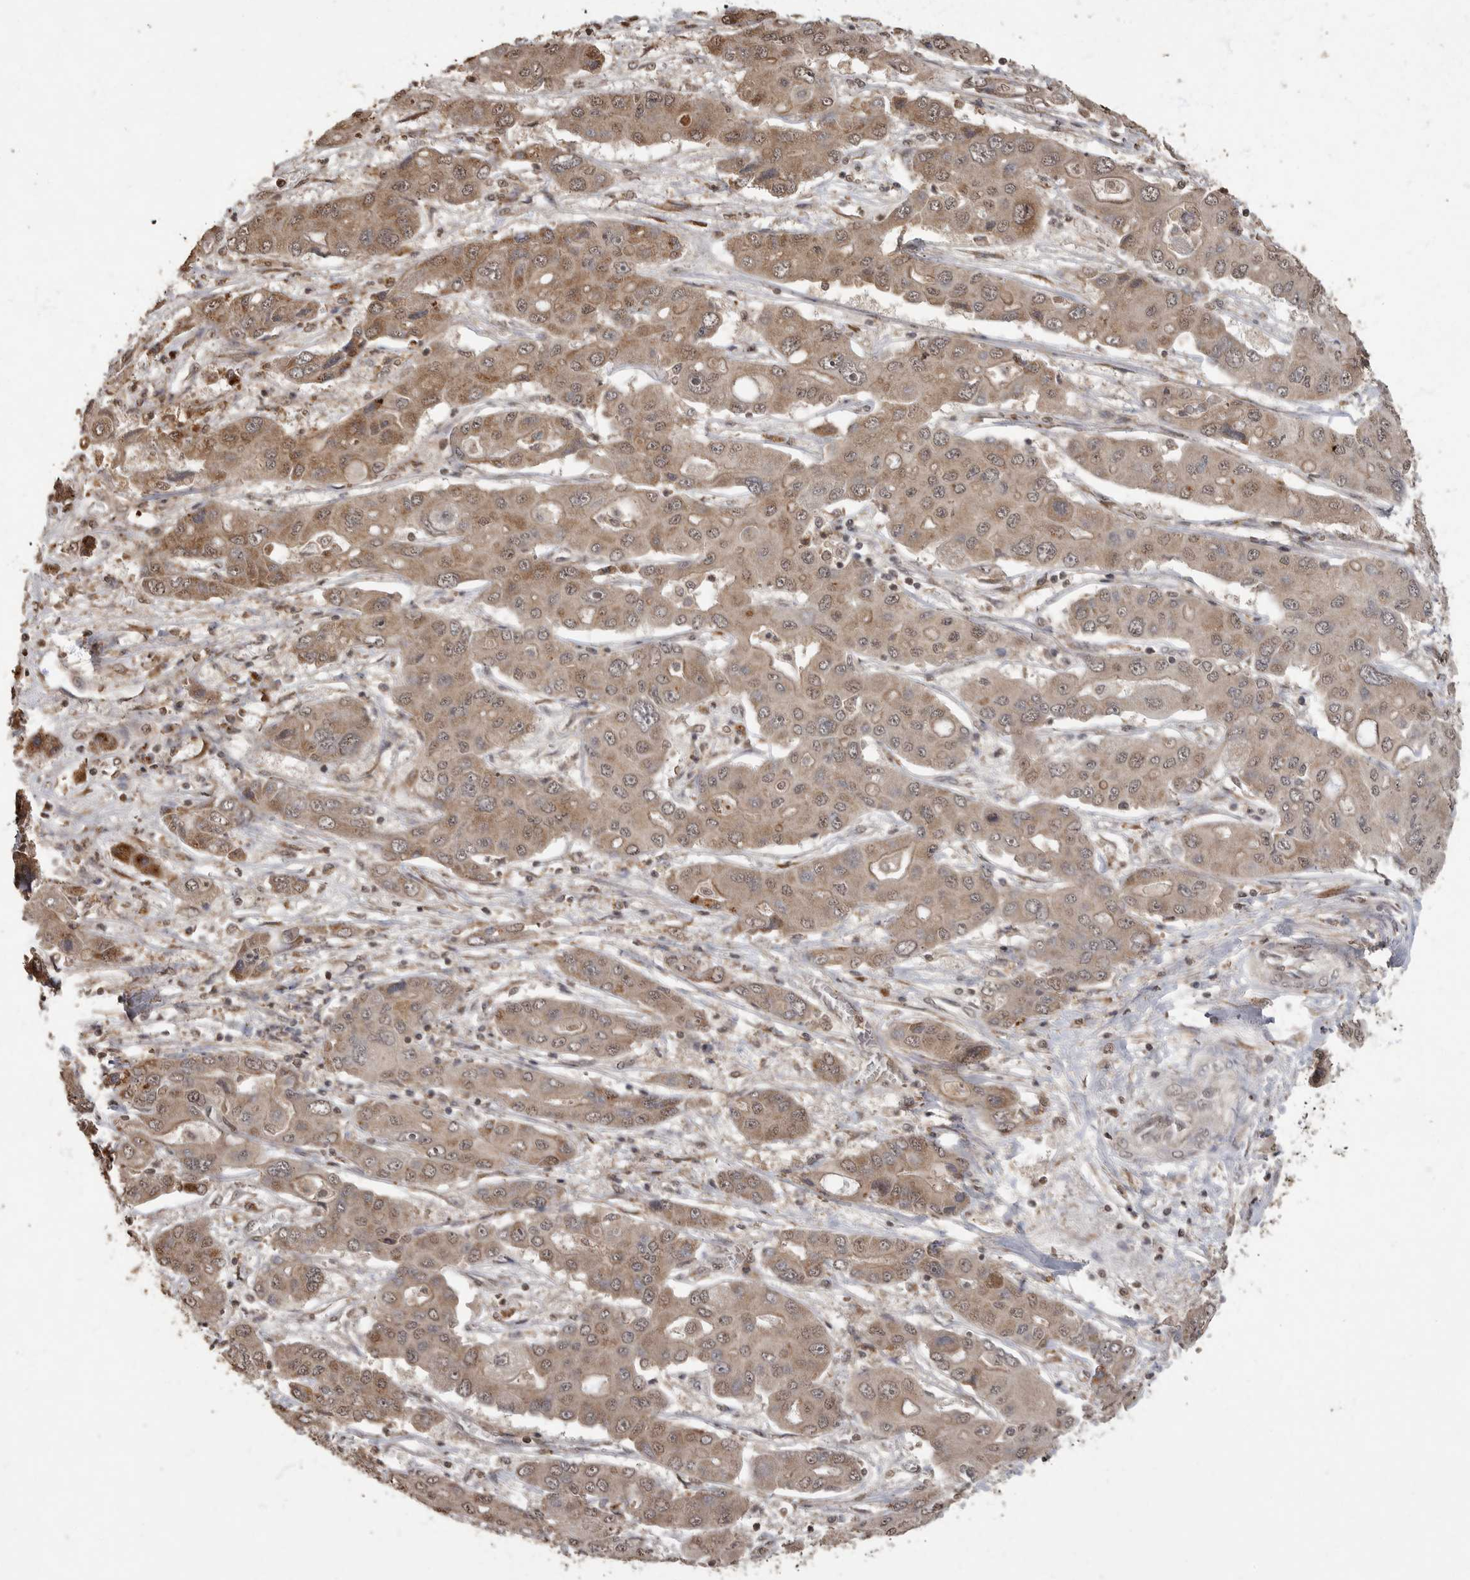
{"staining": {"intensity": "moderate", "quantity": ">75%", "location": "cytoplasmic/membranous"}, "tissue": "liver cancer", "cell_type": "Tumor cells", "image_type": "cancer", "snomed": [{"axis": "morphology", "description": "Cholangiocarcinoma"}, {"axis": "topography", "description": "Liver"}], "caption": "An image of human liver cholangiocarcinoma stained for a protein reveals moderate cytoplasmic/membranous brown staining in tumor cells. (Stains: DAB (3,3'-diaminobenzidine) in brown, nuclei in blue, Microscopy: brightfield microscopy at high magnification).", "gene": "MAFG", "patient": {"sex": "male", "age": 67}}